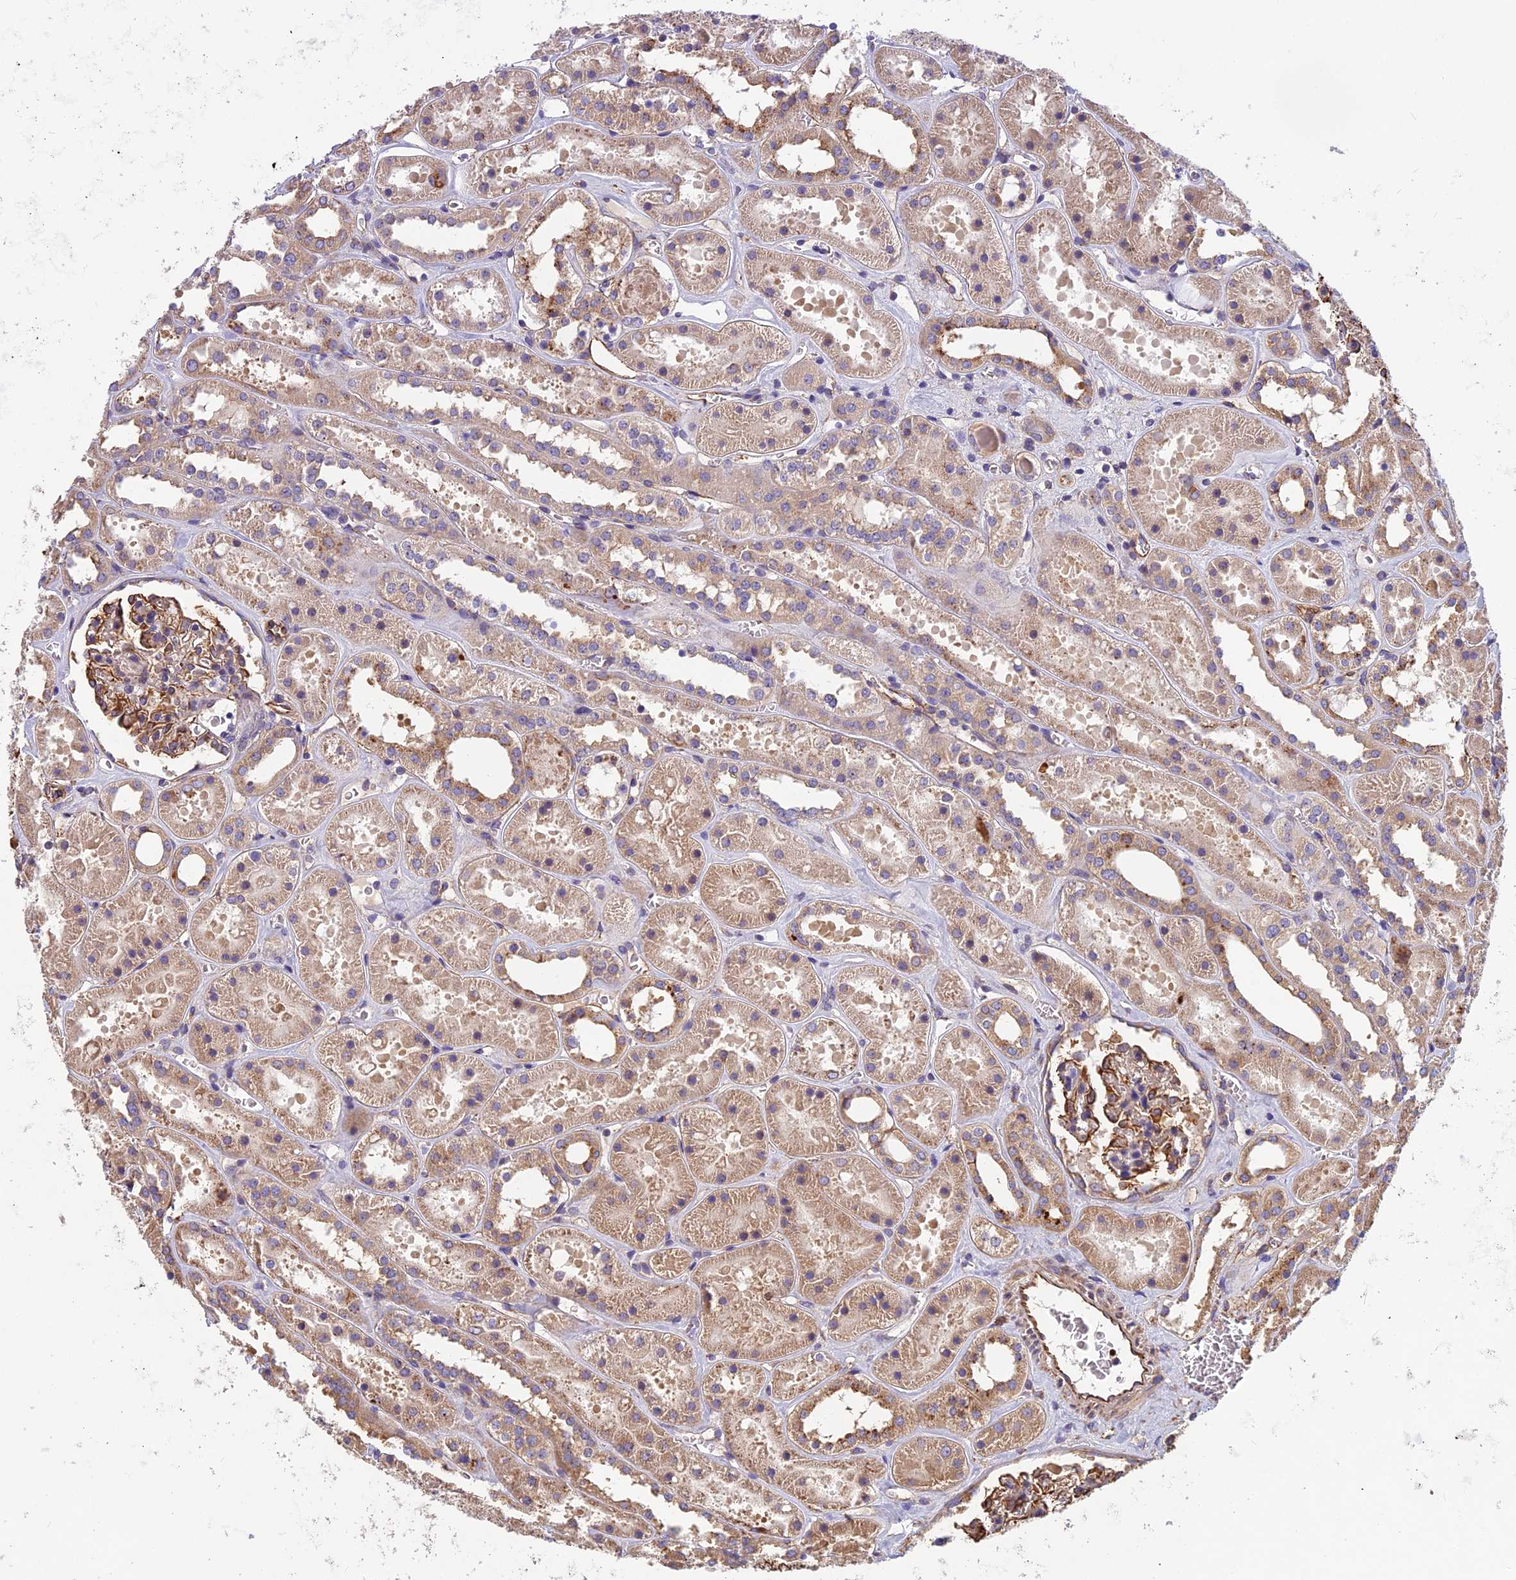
{"staining": {"intensity": "strong", "quantity": "25%-75%", "location": "cytoplasmic/membranous"}, "tissue": "kidney", "cell_type": "Cells in glomeruli", "image_type": "normal", "snomed": [{"axis": "morphology", "description": "Normal tissue, NOS"}, {"axis": "topography", "description": "Kidney"}], "caption": "About 25%-75% of cells in glomeruli in unremarkable human kidney demonstrate strong cytoplasmic/membranous protein positivity as visualized by brown immunohistochemical staining.", "gene": "SPDL1", "patient": {"sex": "female", "age": 41}}